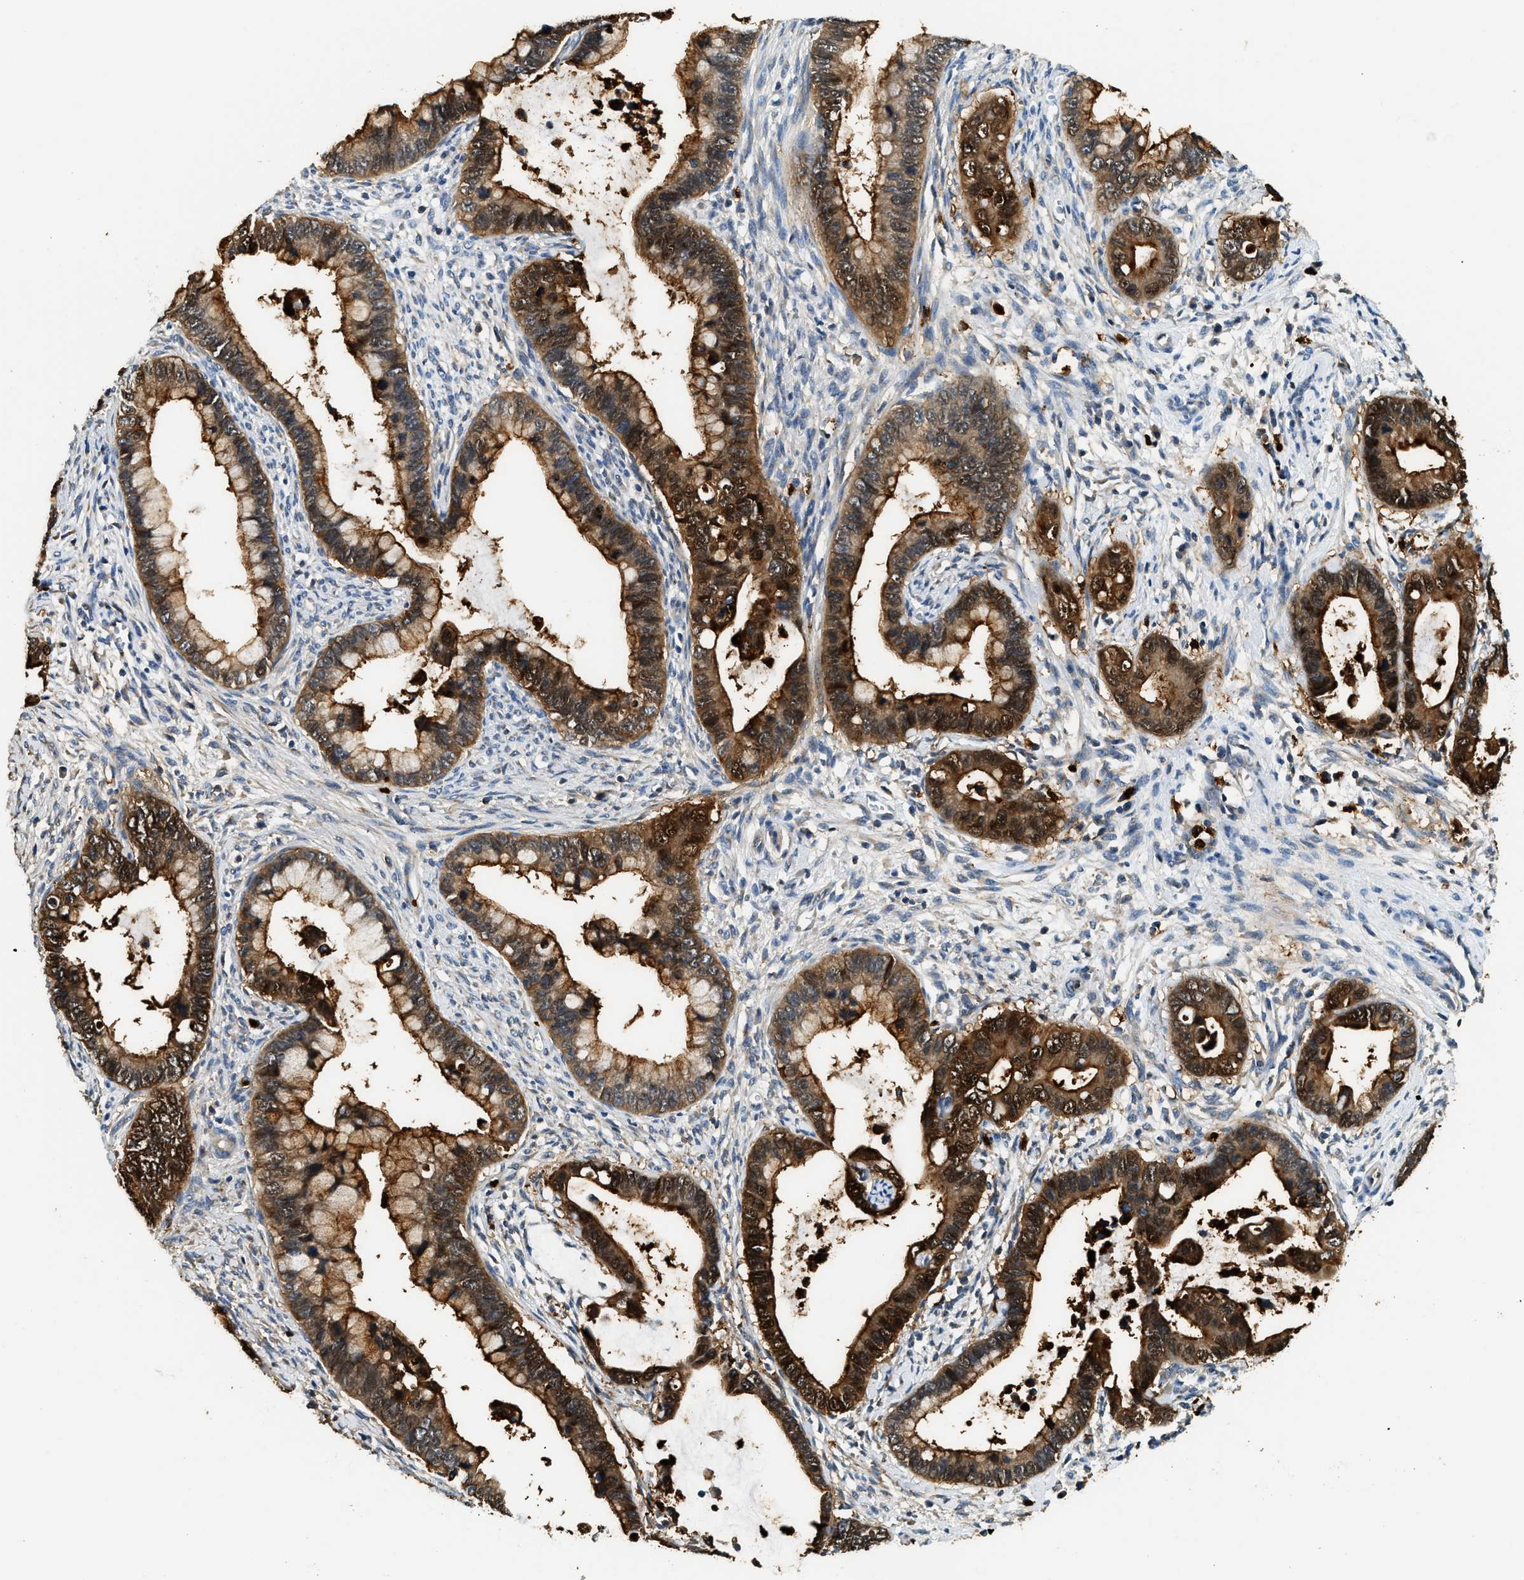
{"staining": {"intensity": "strong", "quantity": ">75%", "location": "cytoplasmic/membranous,nuclear"}, "tissue": "cervical cancer", "cell_type": "Tumor cells", "image_type": "cancer", "snomed": [{"axis": "morphology", "description": "Adenocarcinoma, NOS"}, {"axis": "topography", "description": "Cervix"}], "caption": "Strong cytoplasmic/membranous and nuclear protein staining is present in approximately >75% of tumor cells in adenocarcinoma (cervical). The staining is performed using DAB brown chromogen to label protein expression. The nuclei are counter-stained blue using hematoxylin.", "gene": "ANXA3", "patient": {"sex": "female", "age": 44}}